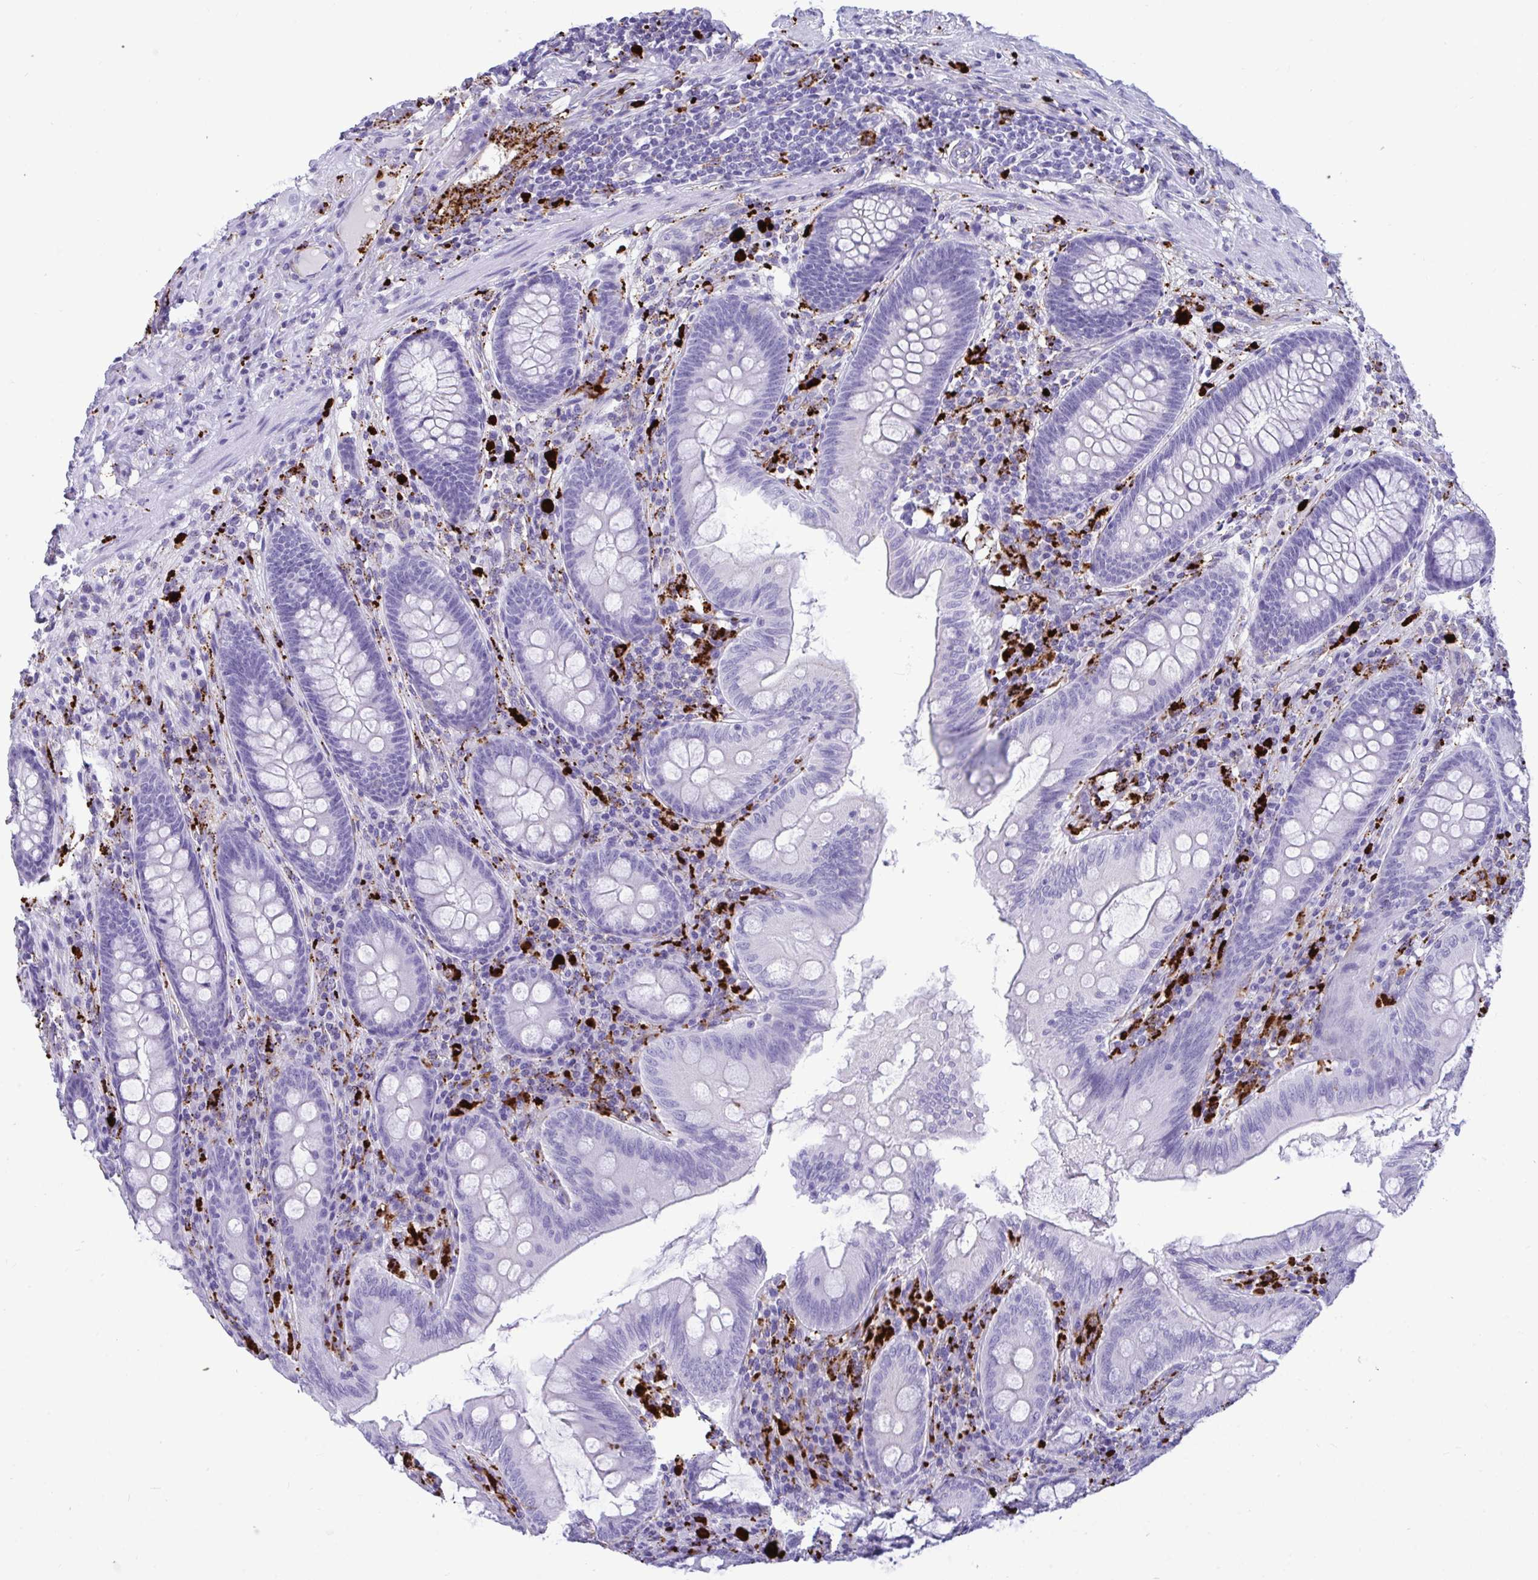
{"staining": {"intensity": "negative", "quantity": "none", "location": "none"}, "tissue": "appendix", "cell_type": "Glandular cells", "image_type": "normal", "snomed": [{"axis": "morphology", "description": "Normal tissue, NOS"}, {"axis": "topography", "description": "Appendix"}], "caption": "High power microscopy image of an immunohistochemistry histopathology image of benign appendix, revealing no significant expression in glandular cells. (DAB (3,3'-diaminobenzidine) IHC with hematoxylin counter stain).", "gene": "CPVL", "patient": {"sex": "male", "age": 71}}